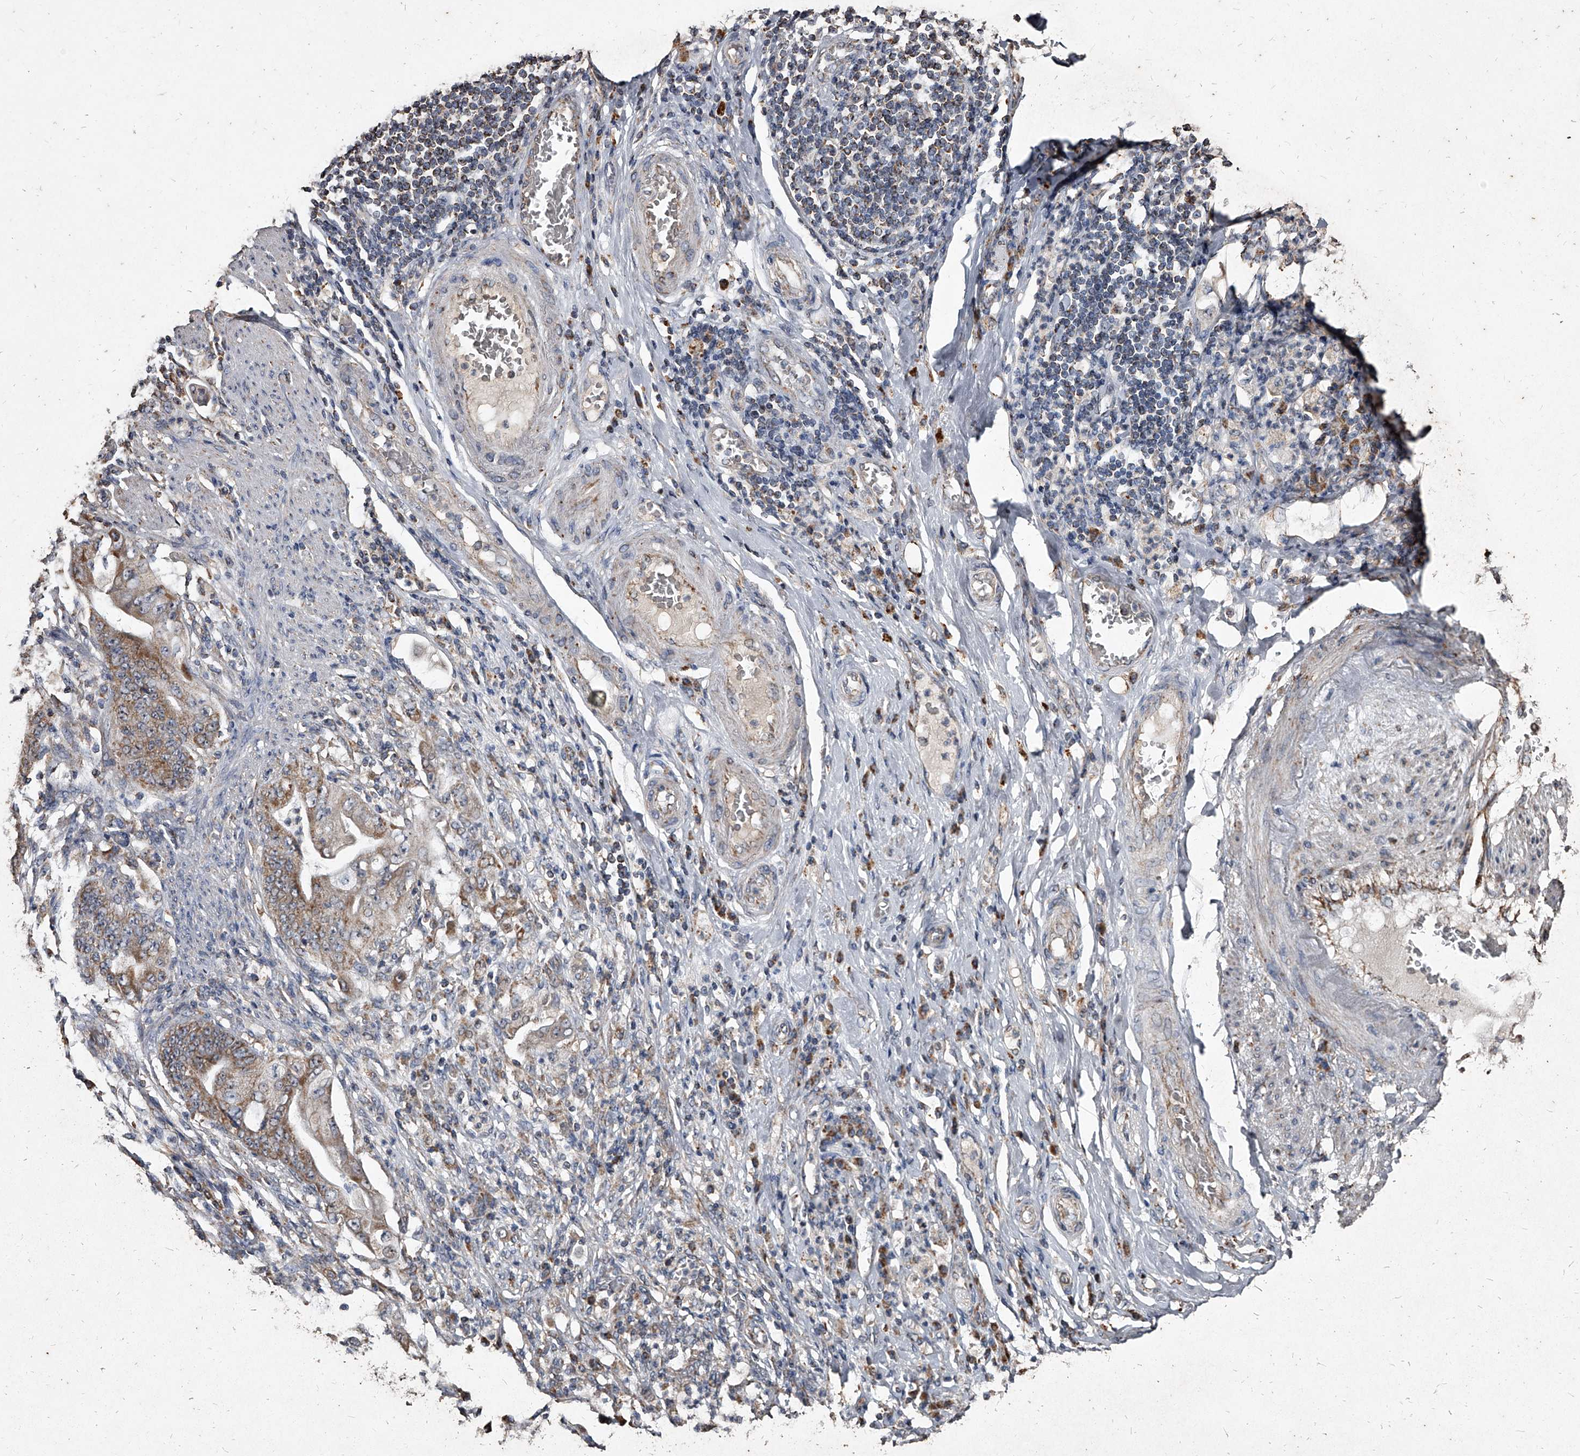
{"staining": {"intensity": "moderate", "quantity": ">75%", "location": "cytoplasmic/membranous"}, "tissue": "stomach cancer", "cell_type": "Tumor cells", "image_type": "cancer", "snomed": [{"axis": "morphology", "description": "Adenocarcinoma, NOS"}, {"axis": "topography", "description": "Stomach"}], "caption": "Stomach adenocarcinoma stained with IHC displays moderate cytoplasmic/membranous expression in approximately >75% of tumor cells.", "gene": "GPR183", "patient": {"sex": "female", "age": 73}}